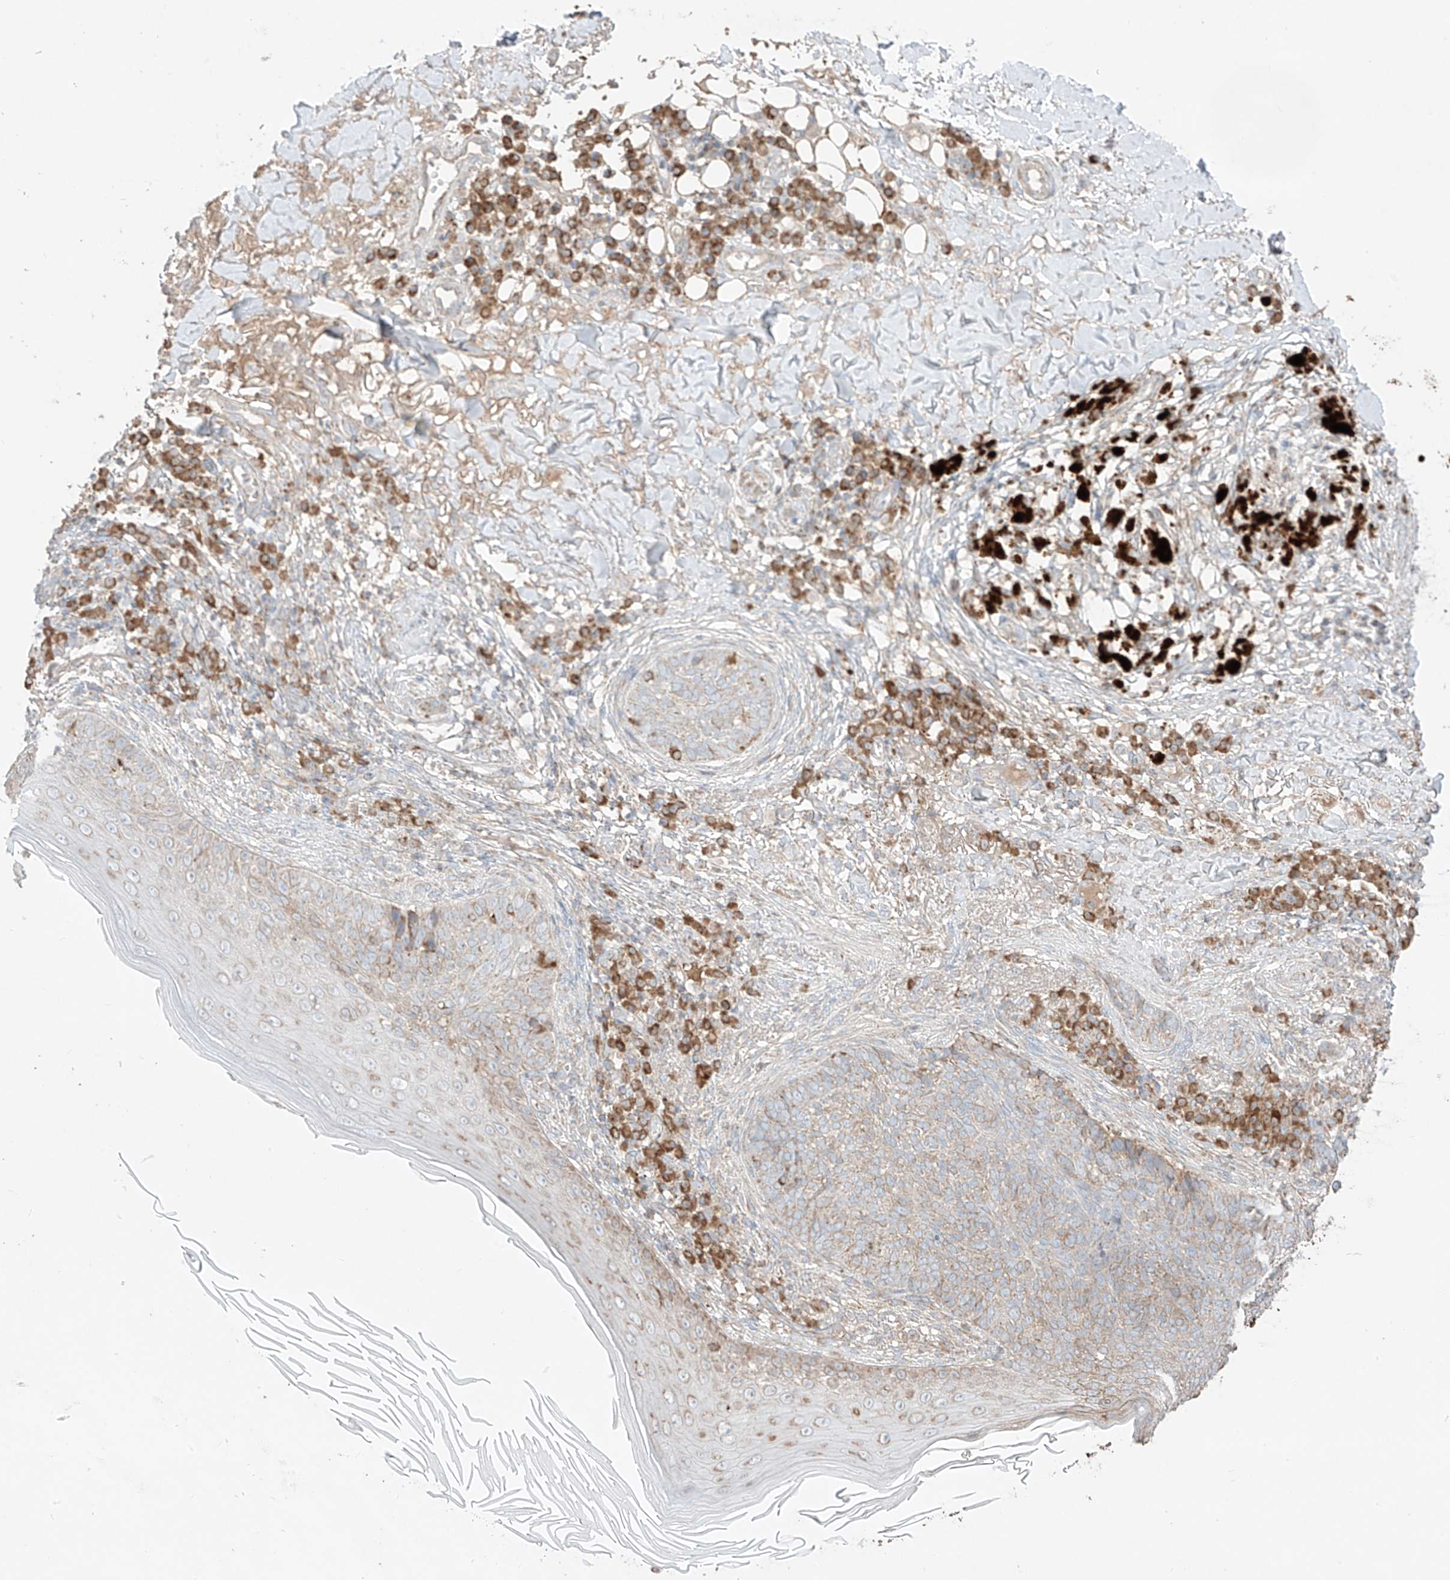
{"staining": {"intensity": "weak", "quantity": ">75%", "location": "cytoplasmic/membranous"}, "tissue": "skin cancer", "cell_type": "Tumor cells", "image_type": "cancer", "snomed": [{"axis": "morphology", "description": "Basal cell carcinoma"}, {"axis": "topography", "description": "Skin"}], "caption": "Basal cell carcinoma (skin) stained with a protein marker demonstrates weak staining in tumor cells.", "gene": "COLGALT2", "patient": {"sex": "male", "age": 85}}